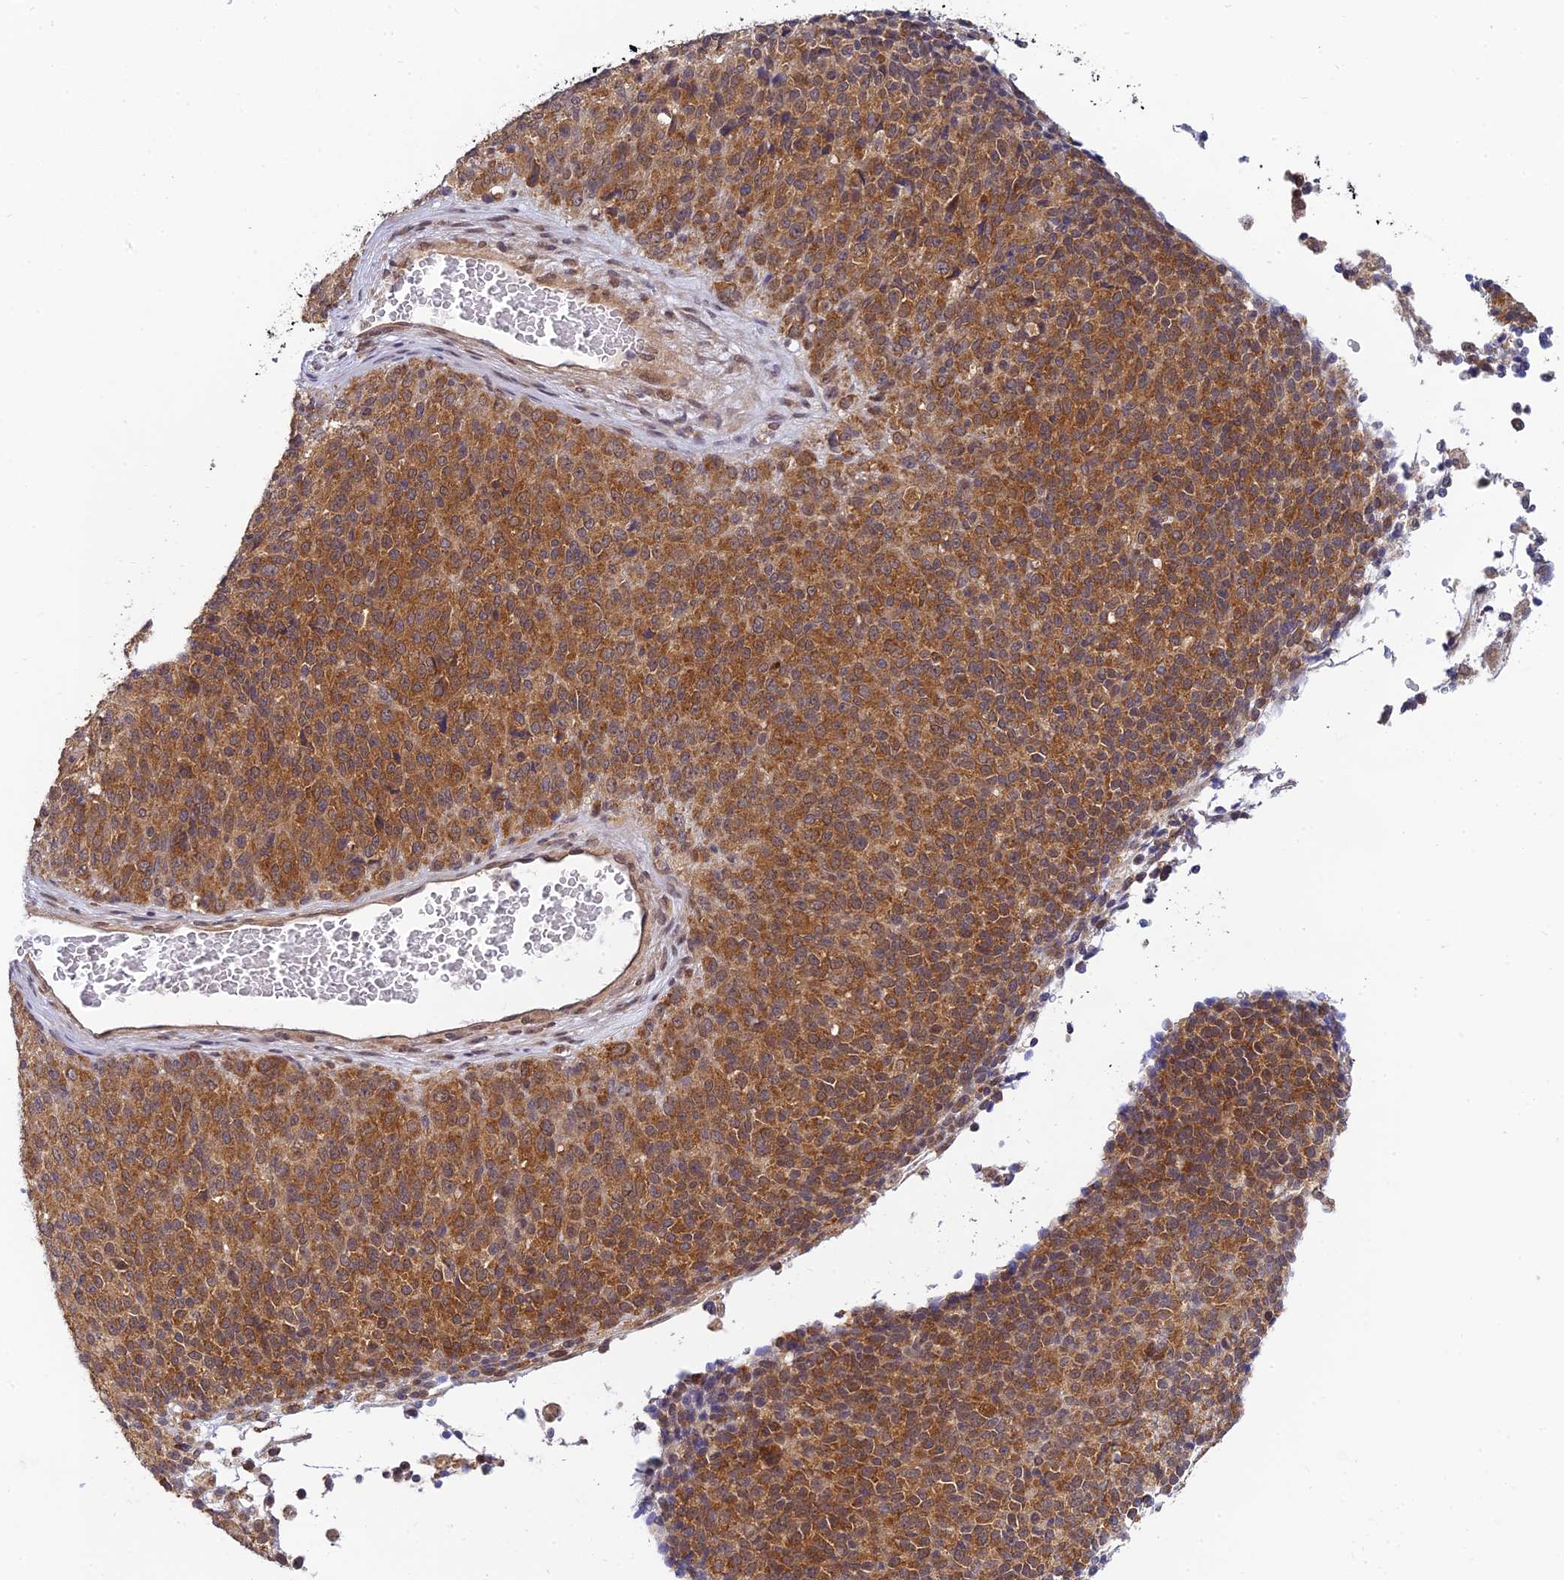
{"staining": {"intensity": "moderate", "quantity": ">75%", "location": "cytoplasmic/membranous"}, "tissue": "melanoma", "cell_type": "Tumor cells", "image_type": "cancer", "snomed": [{"axis": "morphology", "description": "Malignant melanoma, Metastatic site"}, {"axis": "topography", "description": "Brain"}], "caption": "Protein positivity by IHC reveals moderate cytoplasmic/membranous staining in about >75% of tumor cells in malignant melanoma (metastatic site).", "gene": "SKIC8", "patient": {"sex": "female", "age": 56}}